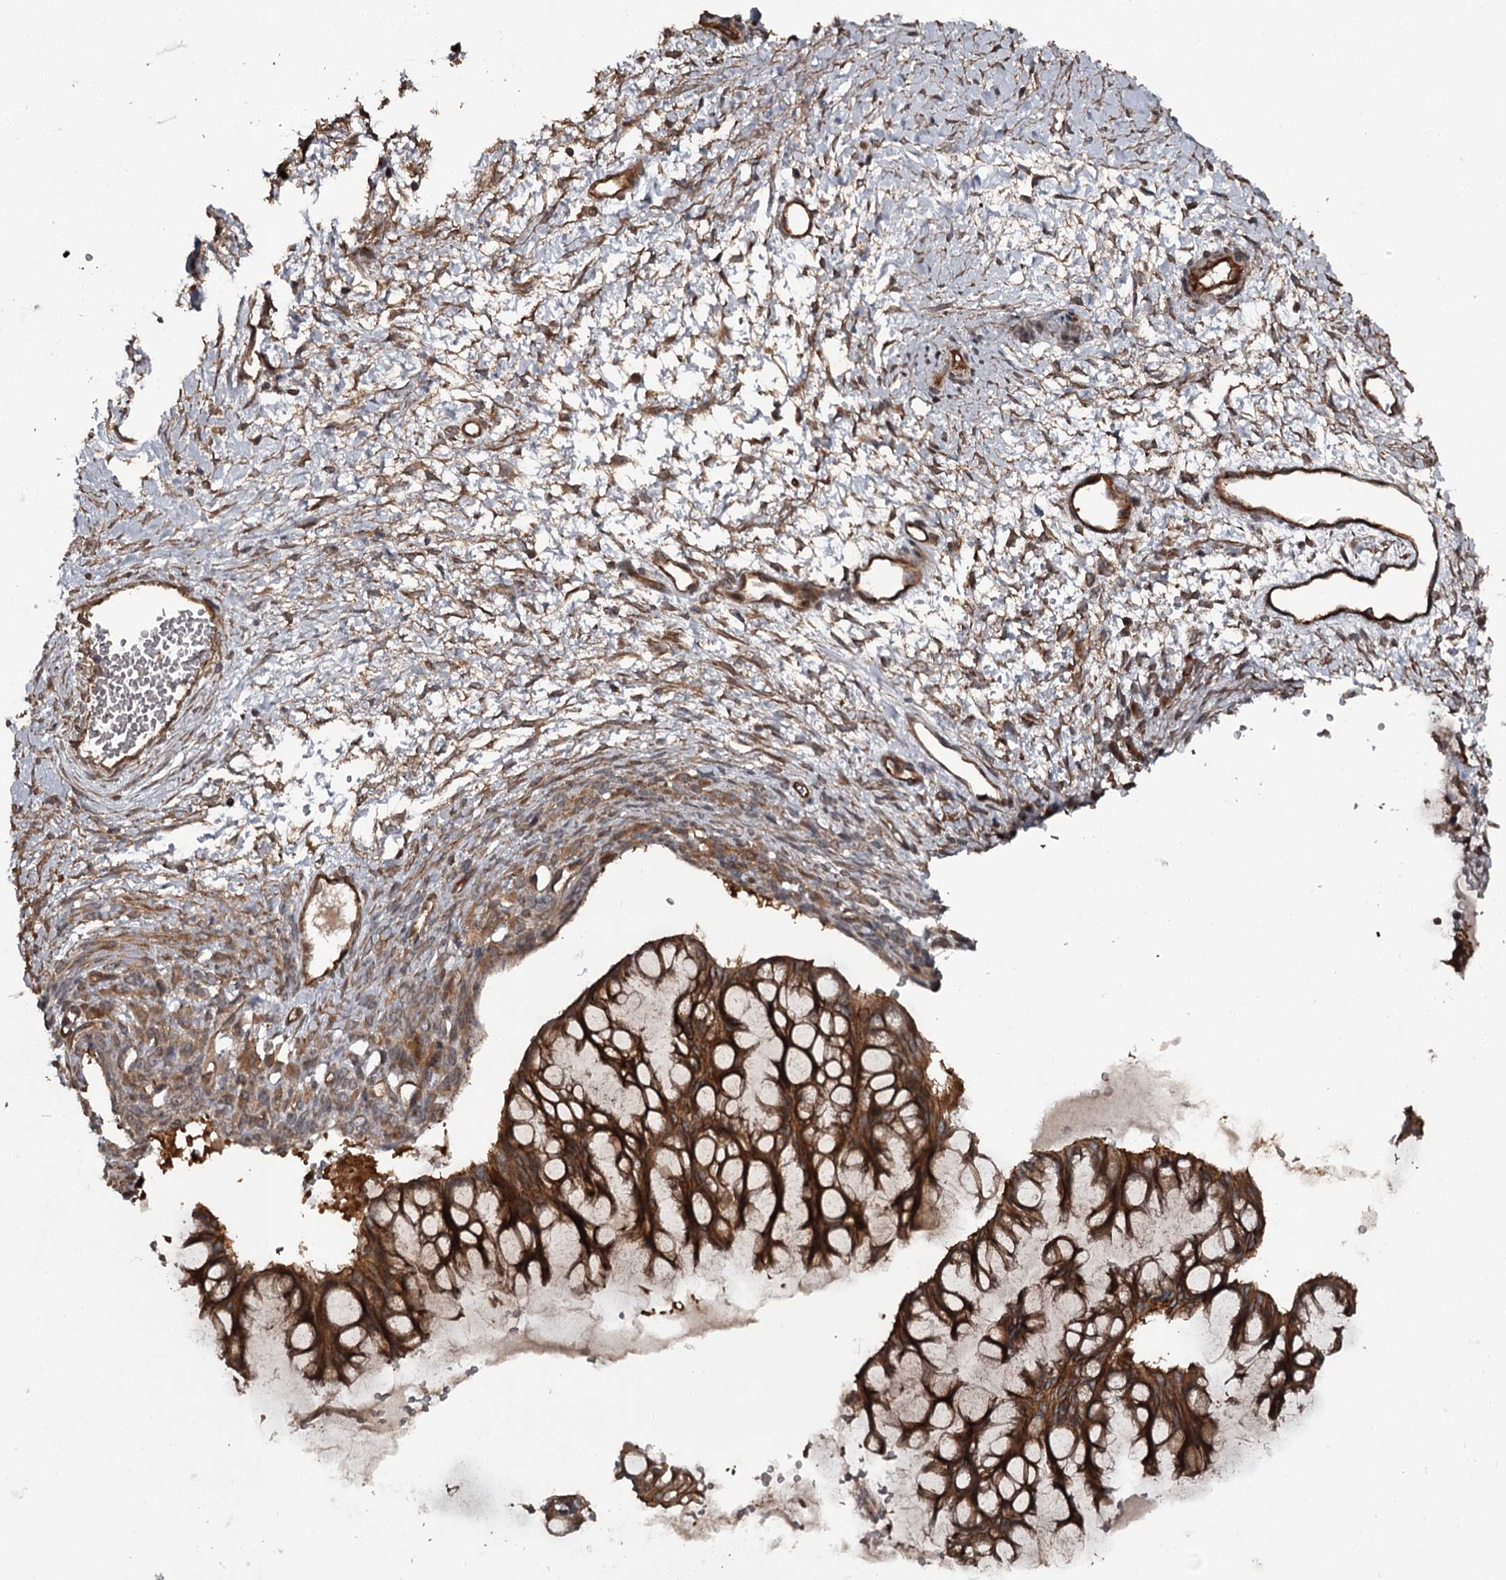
{"staining": {"intensity": "strong", "quantity": ">75%", "location": "cytoplasmic/membranous"}, "tissue": "ovarian cancer", "cell_type": "Tumor cells", "image_type": "cancer", "snomed": [{"axis": "morphology", "description": "Cystadenocarcinoma, mucinous, NOS"}, {"axis": "topography", "description": "Ovary"}], "caption": "Ovarian cancer (mucinous cystadenocarcinoma) stained with immunohistochemistry (IHC) shows strong cytoplasmic/membranous staining in about >75% of tumor cells.", "gene": "RAB21", "patient": {"sex": "female", "age": 73}}